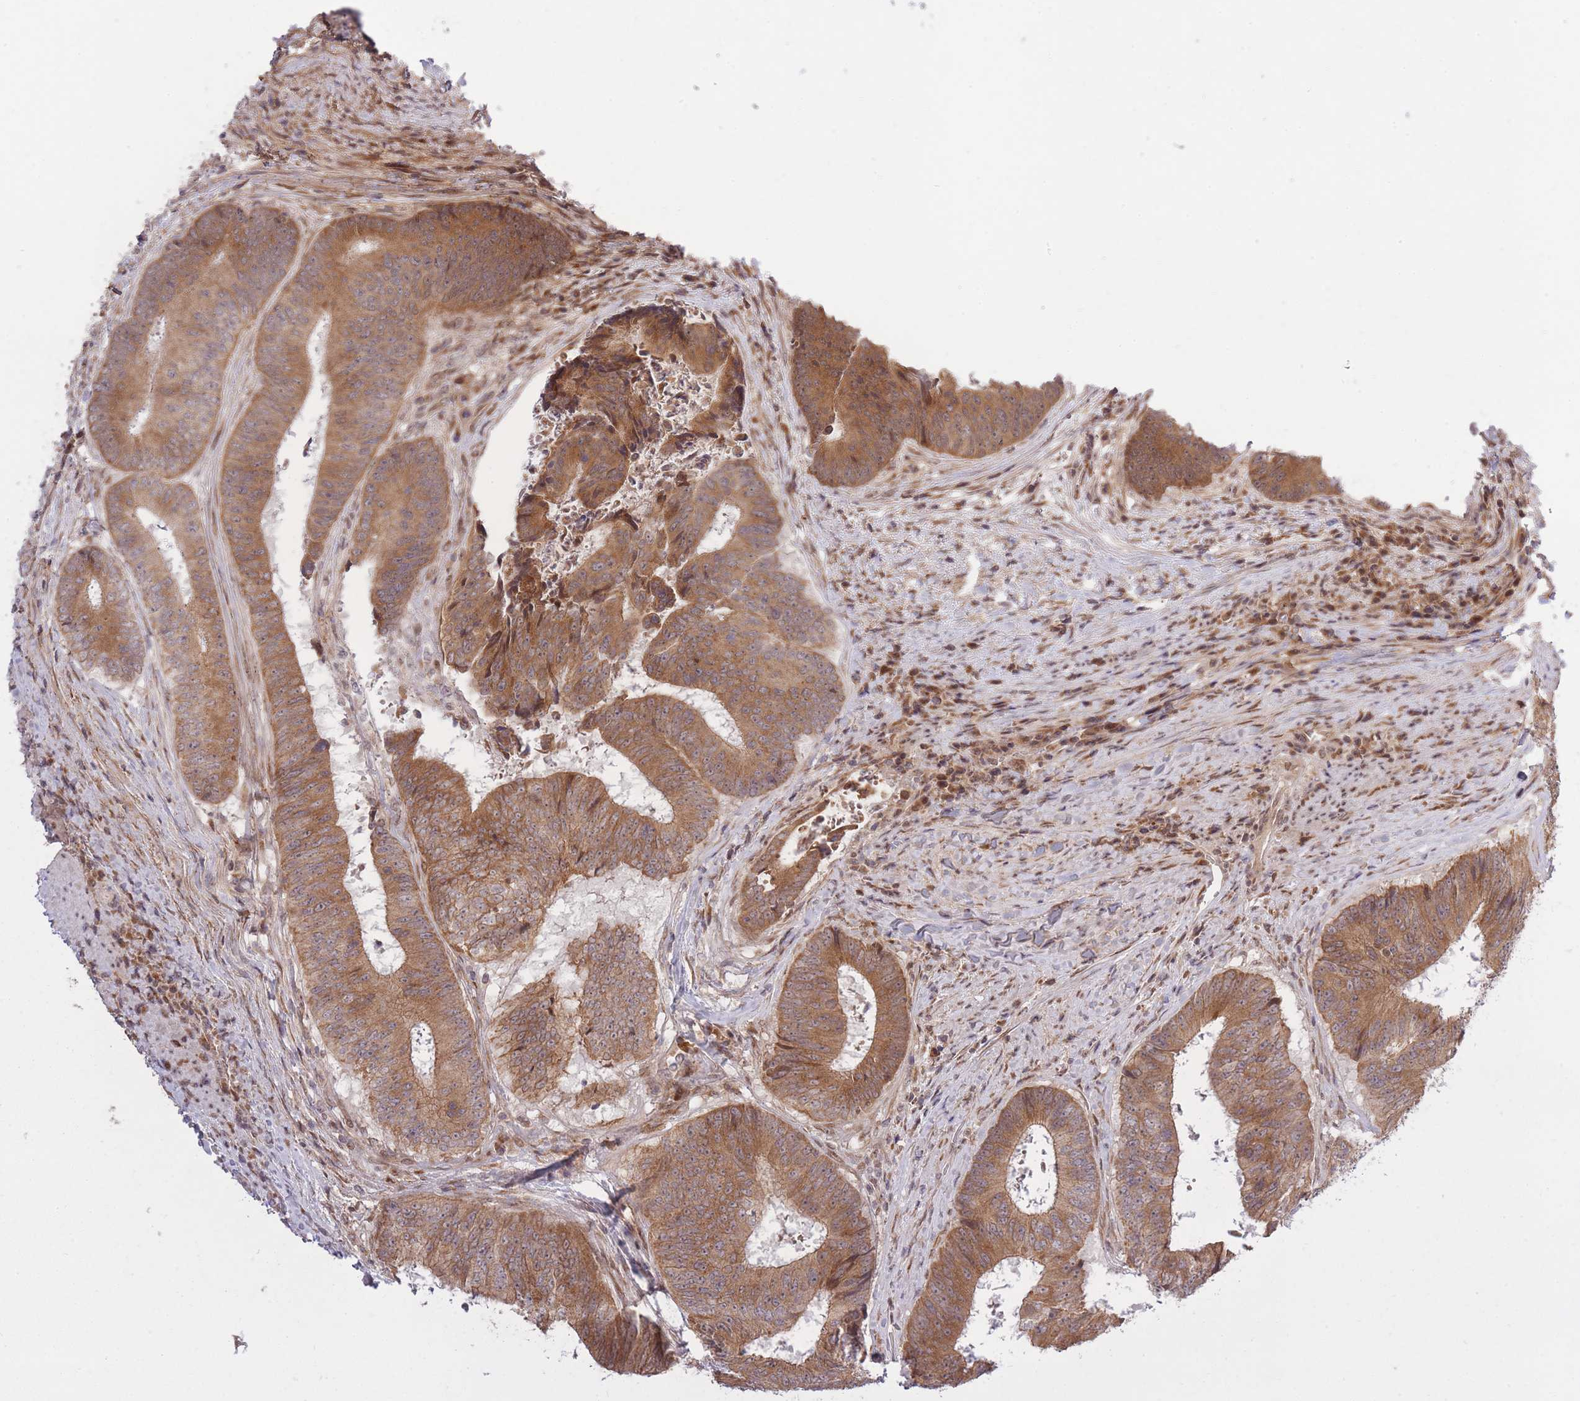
{"staining": {"intensity": "moderate", "quantity": ">75%", "location": "cytoplasmic/membranous"}, "tissue": "colorectal cancer", "cell_type": "Tumor cells", "image_type": "cancer", "snomed": [{"axis": "morphology", "description": "Adenocarcinoma, NOS"}, {"axis": "topography", "description": "Rectum"}], "caption": "A histopathology image of colorectal cancer stained for a protein reveals moderate cytoplasmic/membranous brown staining in tumor cells.", "gene": "ZNF391", "patient": {"sex": "male", "age": 72}}